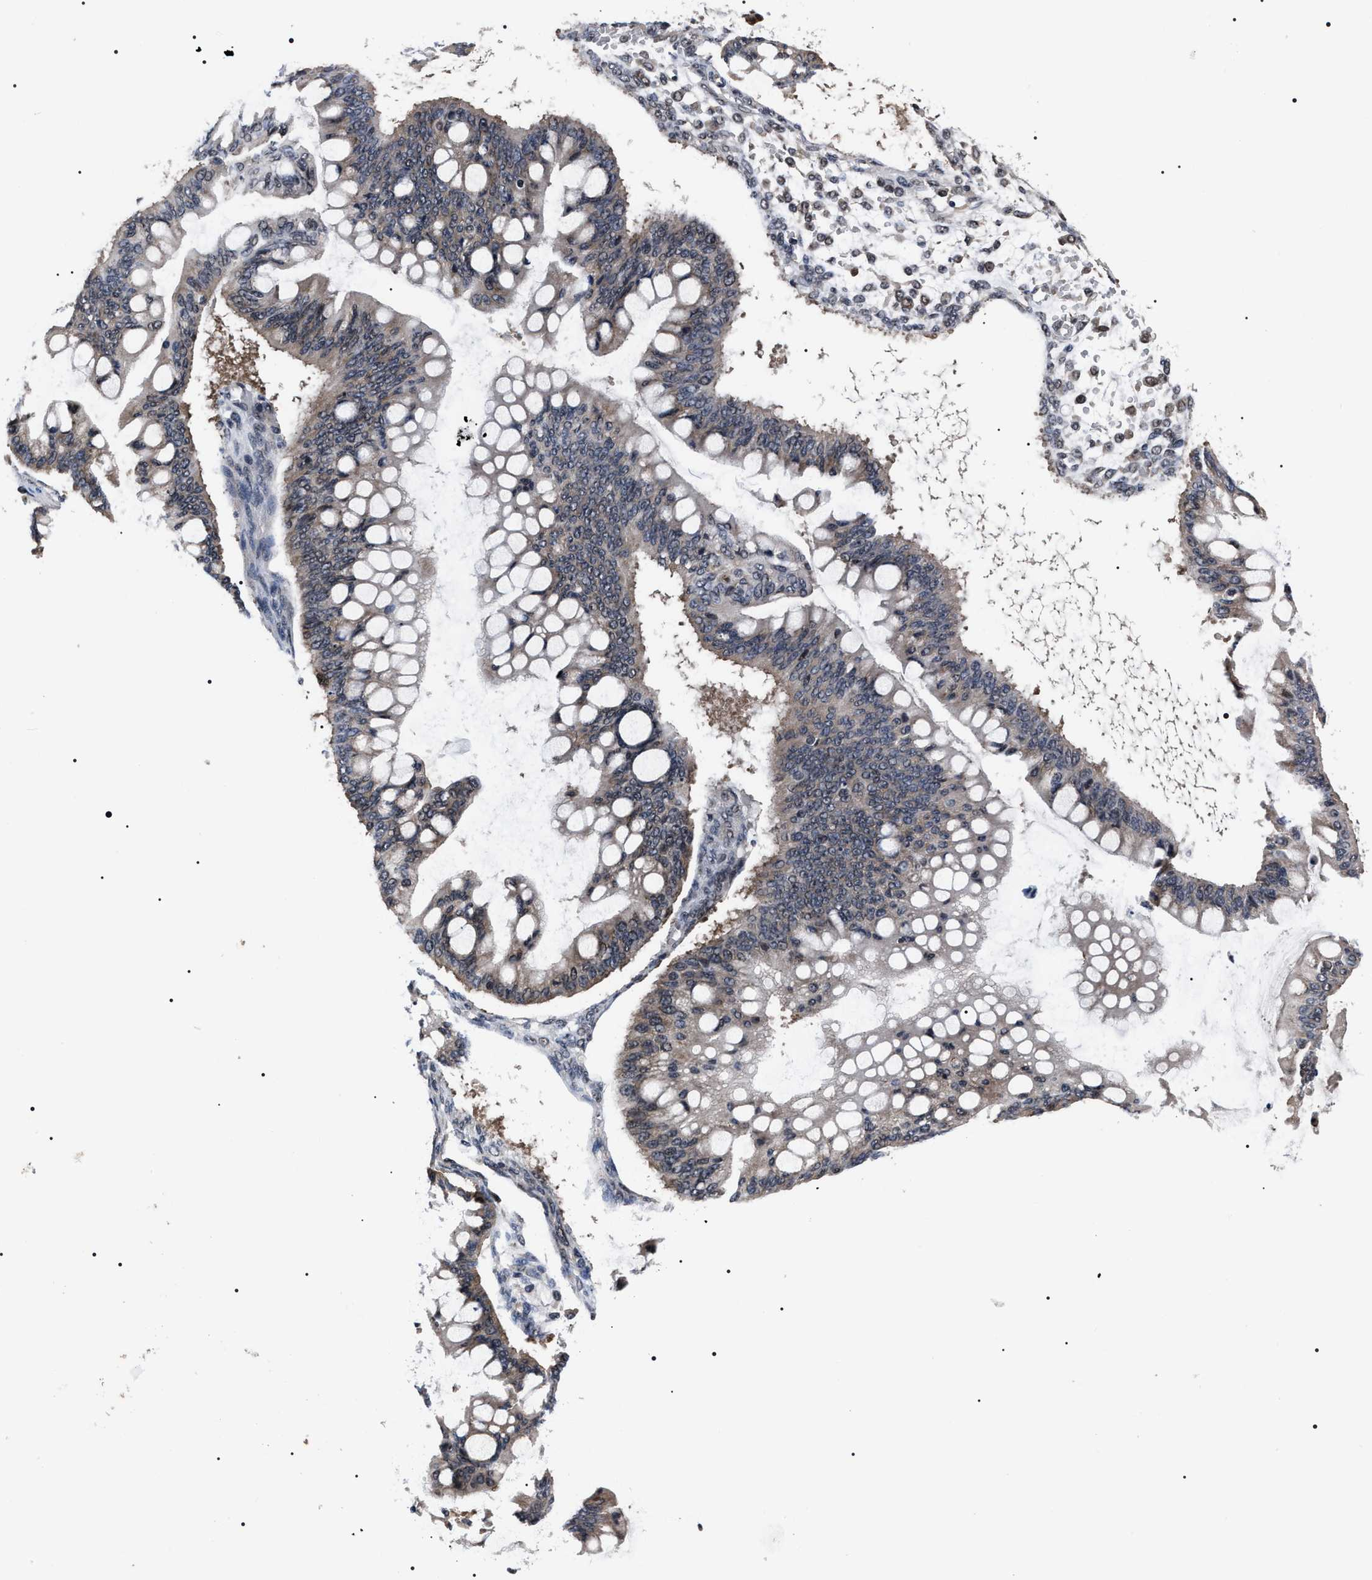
{"staining": {"intensity": "weak", "quantity": "25%-75%", "location": "cytoplasmic/membranous"}, "tissue": "ovarian cancer", "cell_type": "Tumor cells", "image_type": "cancer", "snomed": [{"axis": "morphology", "description": "Cystadenocarcinoma, mucinous, NOS"}, {"axis": "topography", "description": "Ovary"}], "caption": "Immunohistochemical staining of mucinous cystadenocarcinoma (ovarian) shows low levels of weak cytoplasmic/membranous expression in approximately 25%-75% of tumor cells. (DAB (3,3'-diaminobenzidine) IHC, brown staining for protein, blue staining for nuclei).", "gene": "CSNK2A1", "patient": {"sex": "female", "age": 73}}